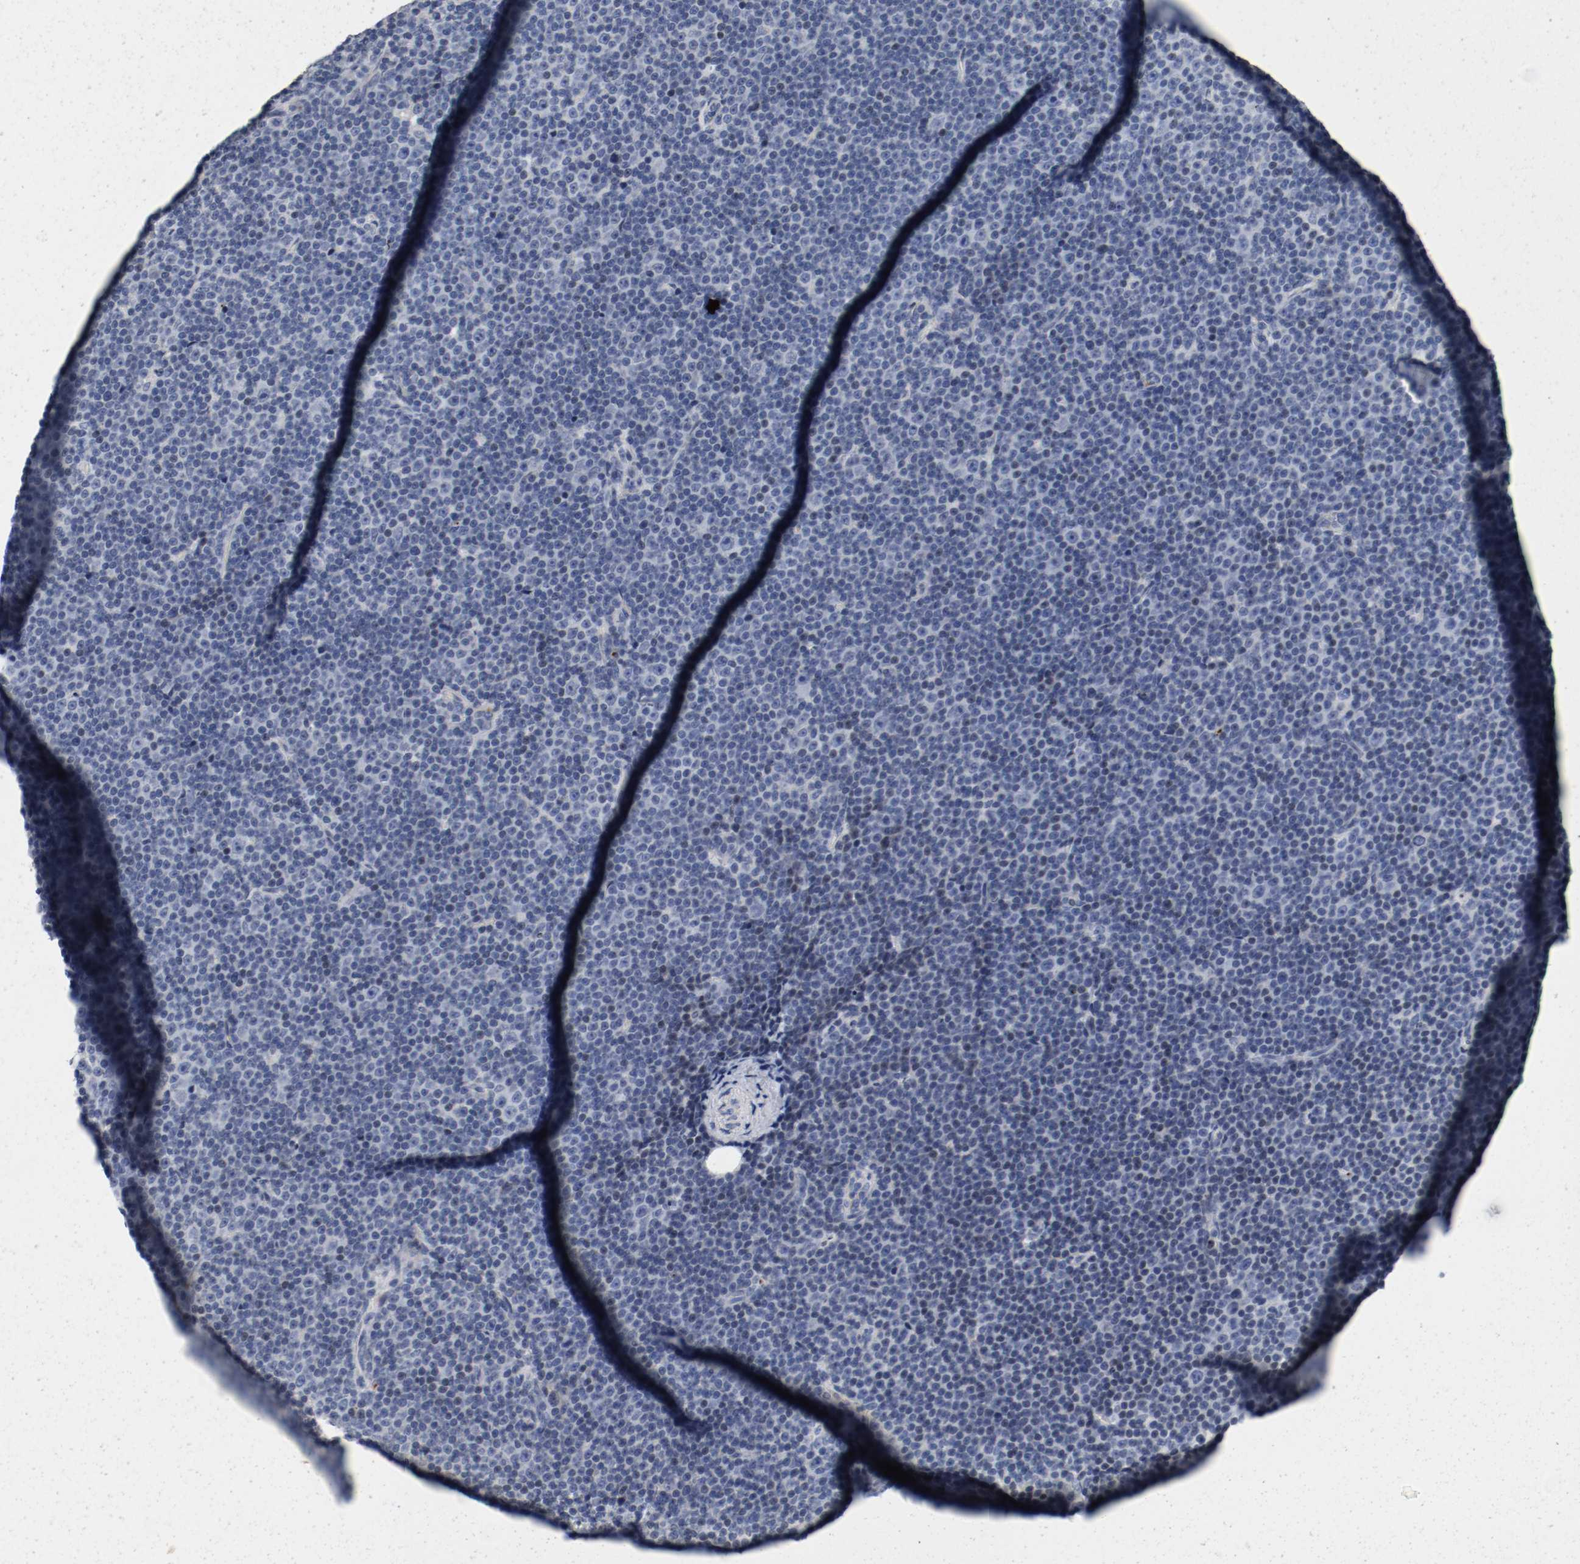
{"staining": {"intensity": "negative", "quantity": "none", "location": "none"}, "tissue": "lymphoma", "cell_type": "Tumor cells", "image_type": "cancer", "snomed": [{"axis": "morphology", "description": "Malignant lymphoma, non-Hodgkin's type, Low grade"}, {"axis": "topography", "description": "Lymph node"}], "caption": "The image demonstrates no staining of tumor cells in lymphoma.", "gene": "PIM1", "patient": {"sex": "female", "age": 67}}